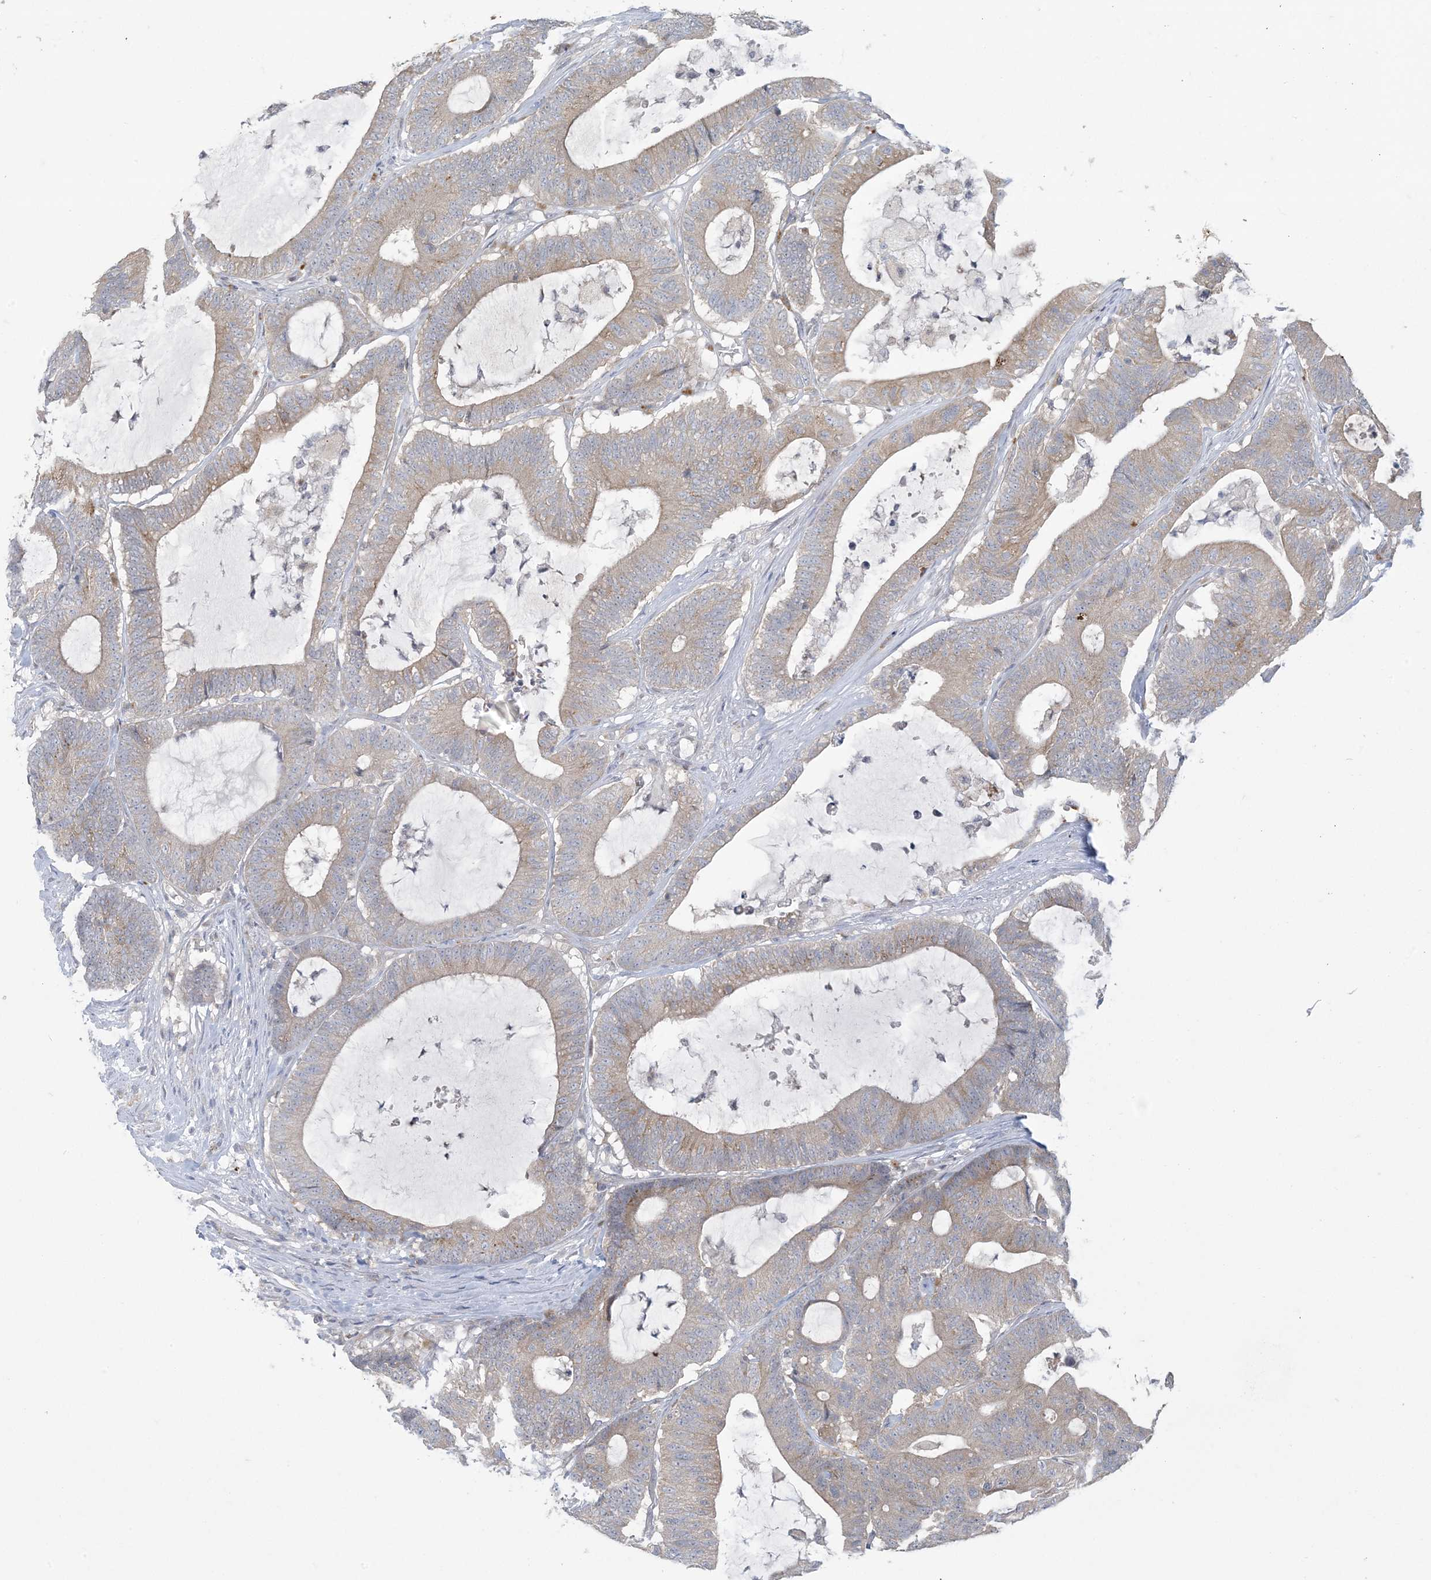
{"staining": {"intensity": "weak", "quantity": "<25%", "location": "cytoplasmic/membranous"}, "tissue": "colorectal cancer", "cell_type": "Tumor cells", "image_type": "cancer", "snomed": [{"axis": "morphology", "description": "Adenocarcinoma, NOS"}, {"axis": "topography", "description": "Colon"}], "caption": "Protein analysis of colorectal cancer demonstrates no significant staining in tumor cells.", "gene": "KIF3A", "patient": {"sex": "female", "age": 84}}